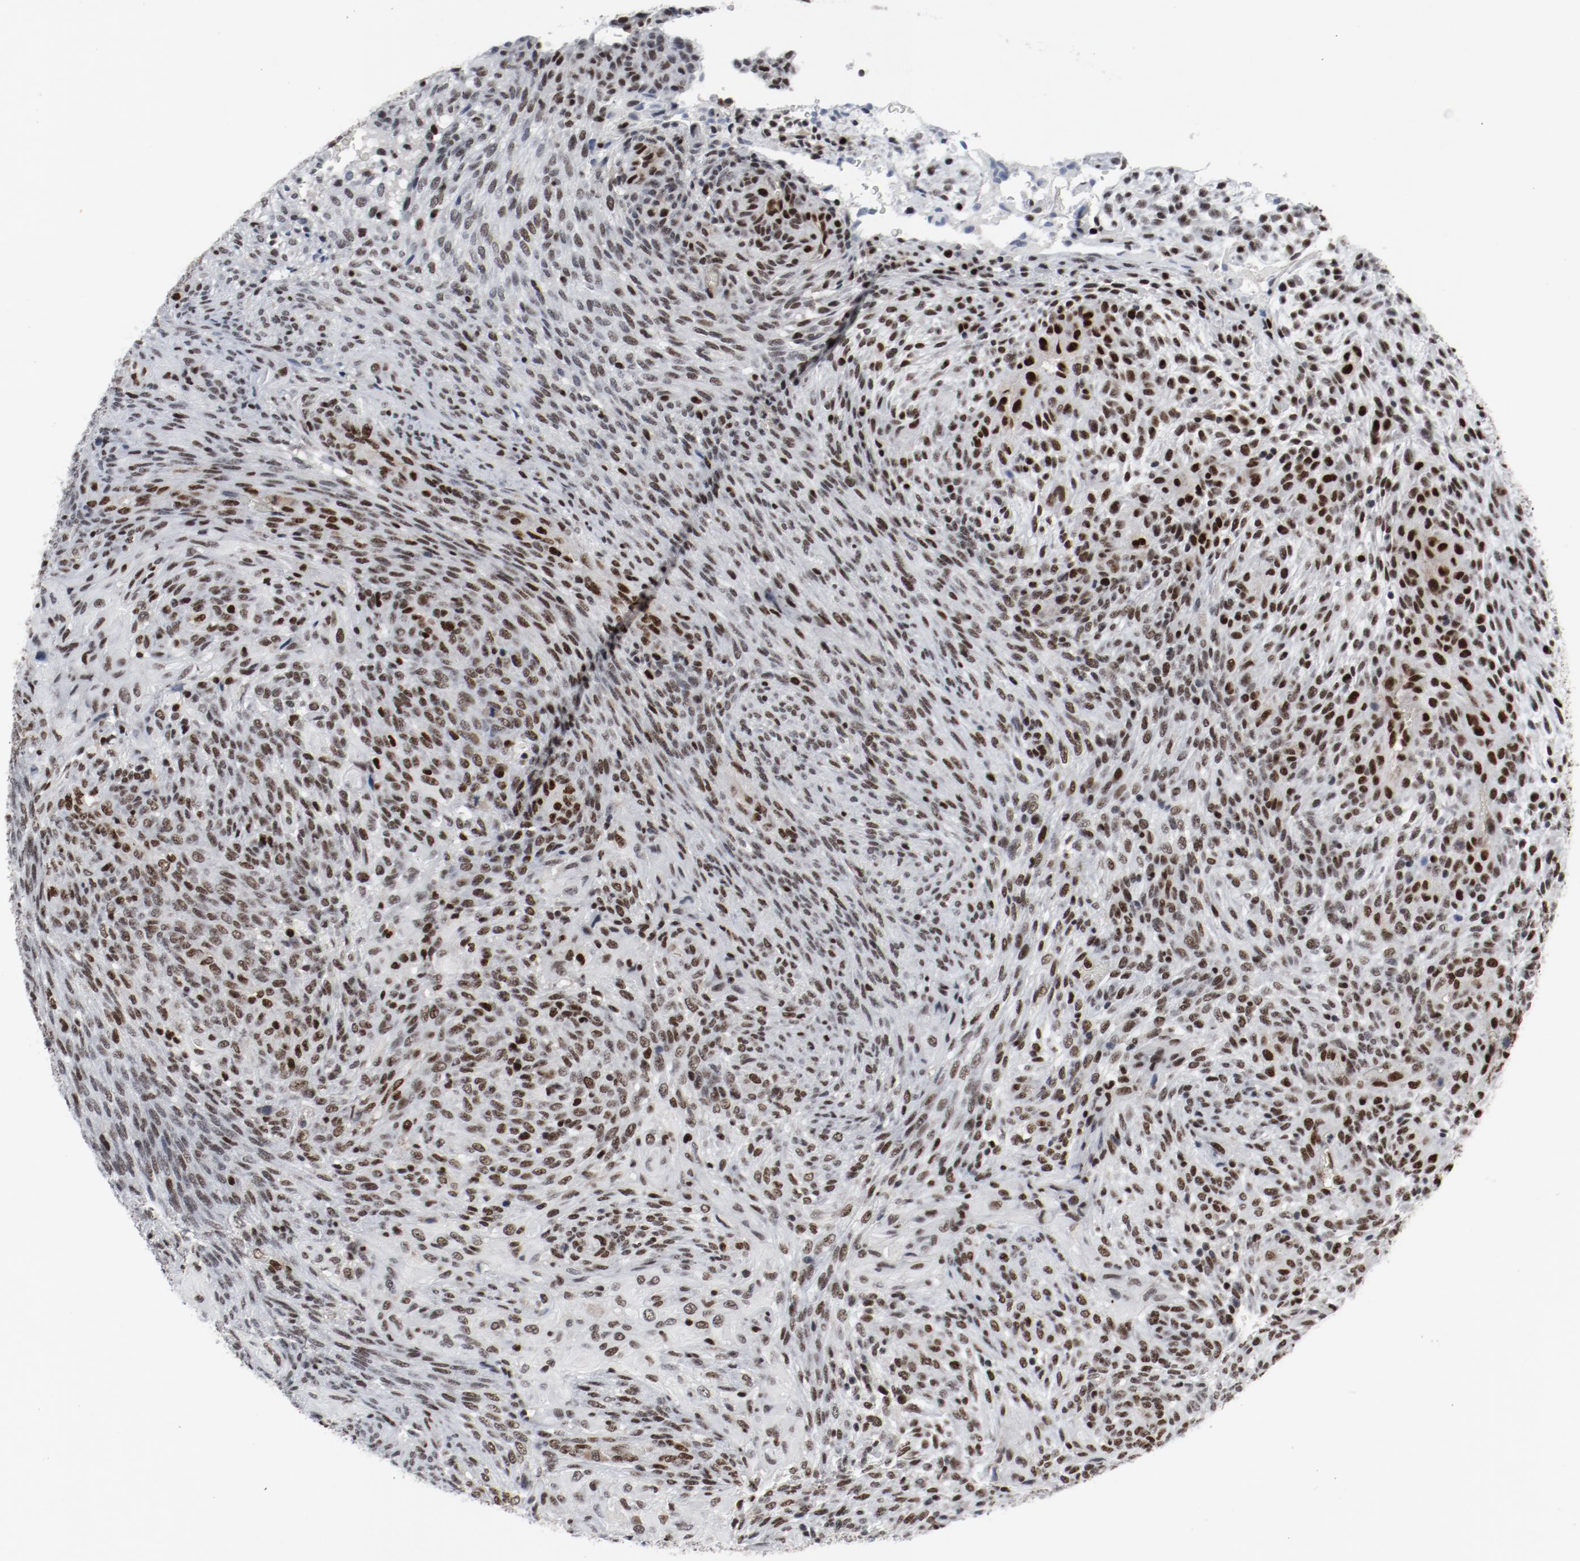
{"staining": {"intensity": "strong", "quantity": ">75%", "location": "nuclear"}, "tissue": "glioma", "cell_type": "Tumor cells", "image_type": "cancer", "snomed": [{"axis": "morphology", "description": "Glioma, malignant, High grade"}, {"axis": "topography", "description": "Cerebral cortex"}], "caption": "A photomicrograph of high-grade glioma (malignant) stained for a protein shows strong nuclear brown staining in tumor cells.", "gene": "JMJD6", "patient": {"sex": "female", "age": 55}}